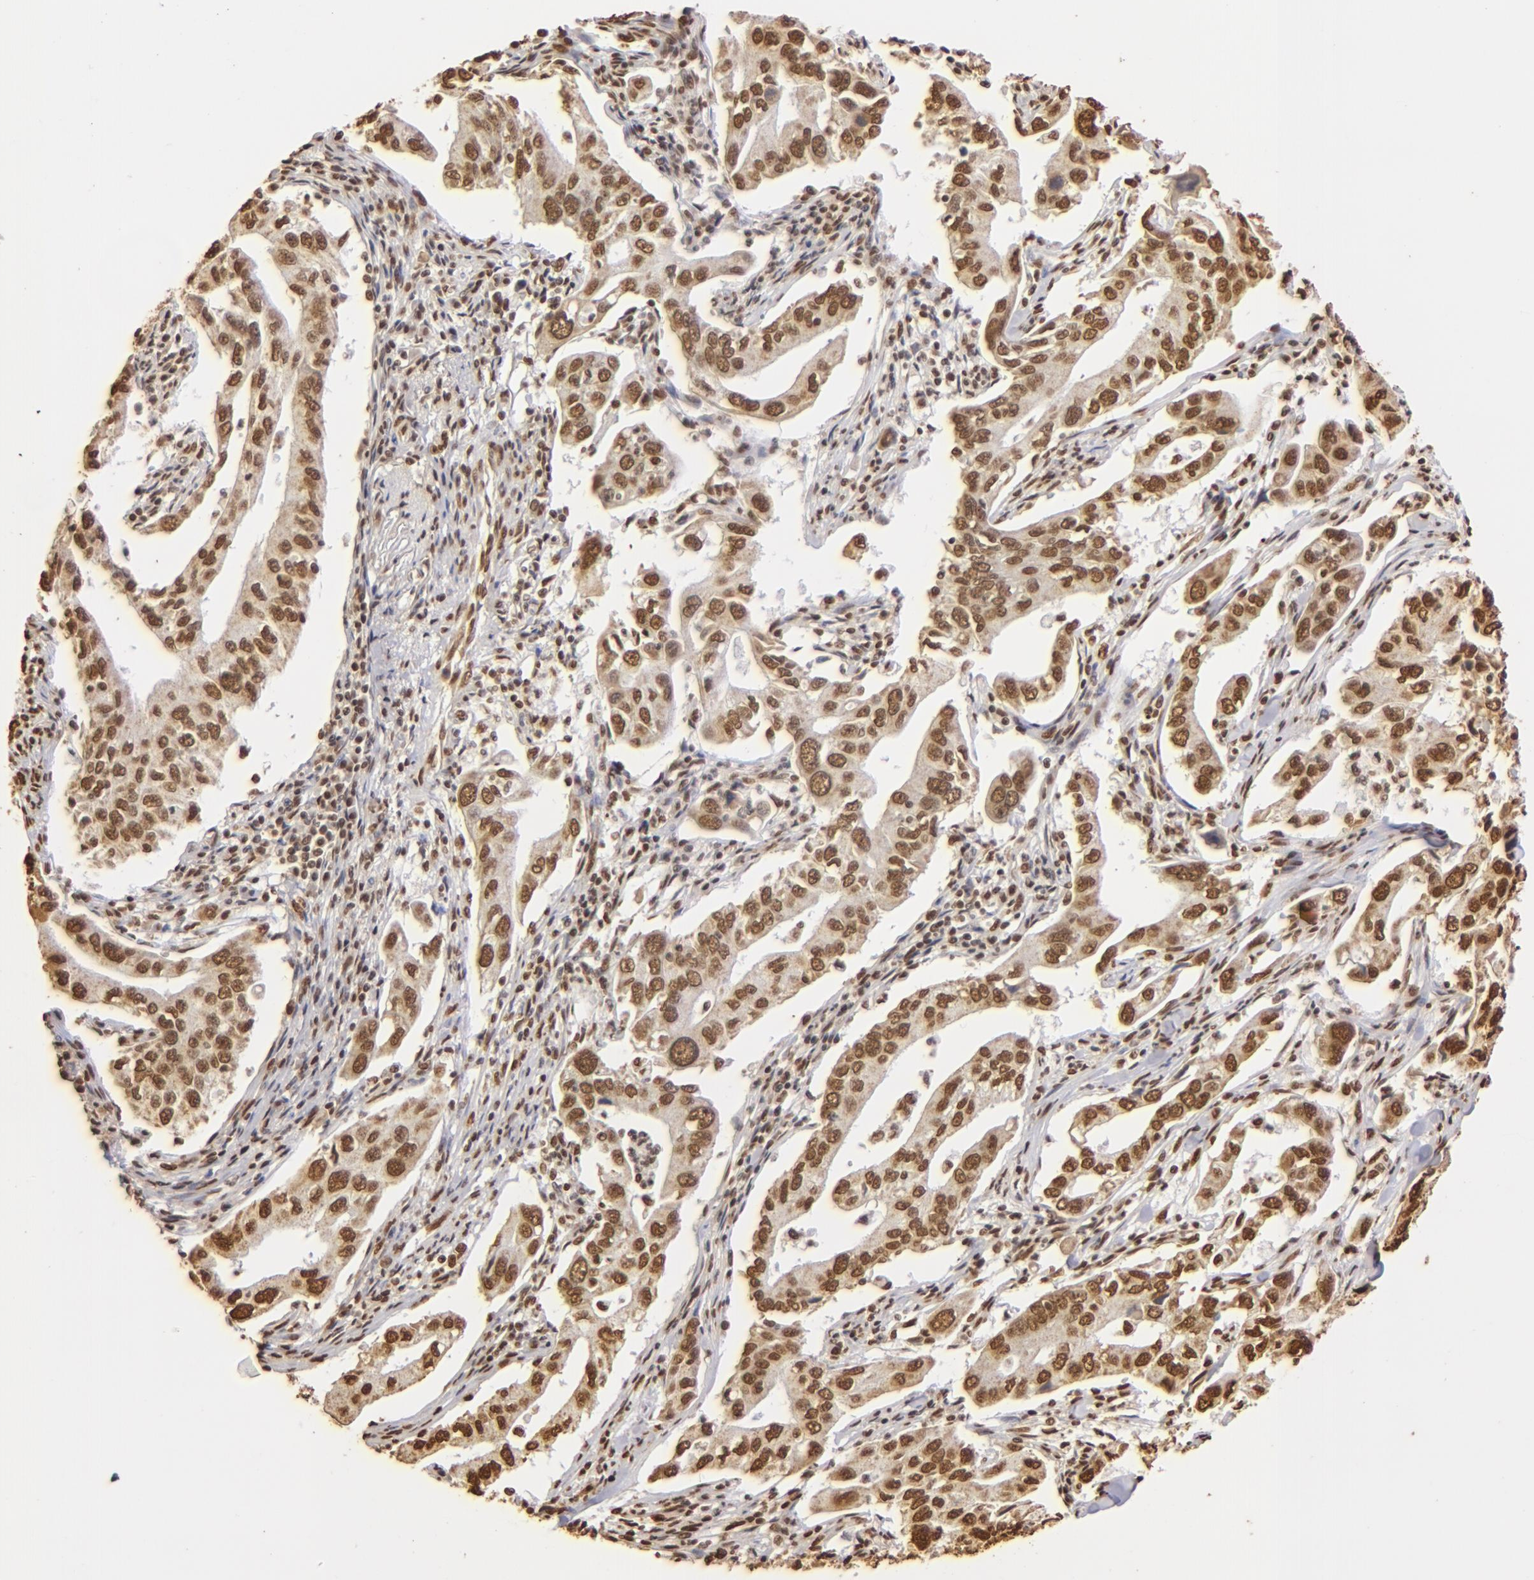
{"staining": {"intensity": "strong", "quantity": ">75%", "location": "nuclear"}, "tissue": "lung cancer", "cell_type": "Tumor cells", "image_type": "cancer", "snomed": [{"axis": "morphology", "description": "Adenocarcinoma, NOS"}, {"axis": "topography", "description": "Lung"}], "caption": "Brown immunohistochemical staining in lung cancer (adenocarcinoma) exhibits strong nuclear staining in about >75% of tumor cells.", "gene": "ILF3", "patient": {"sex": "male", "age": 48}}